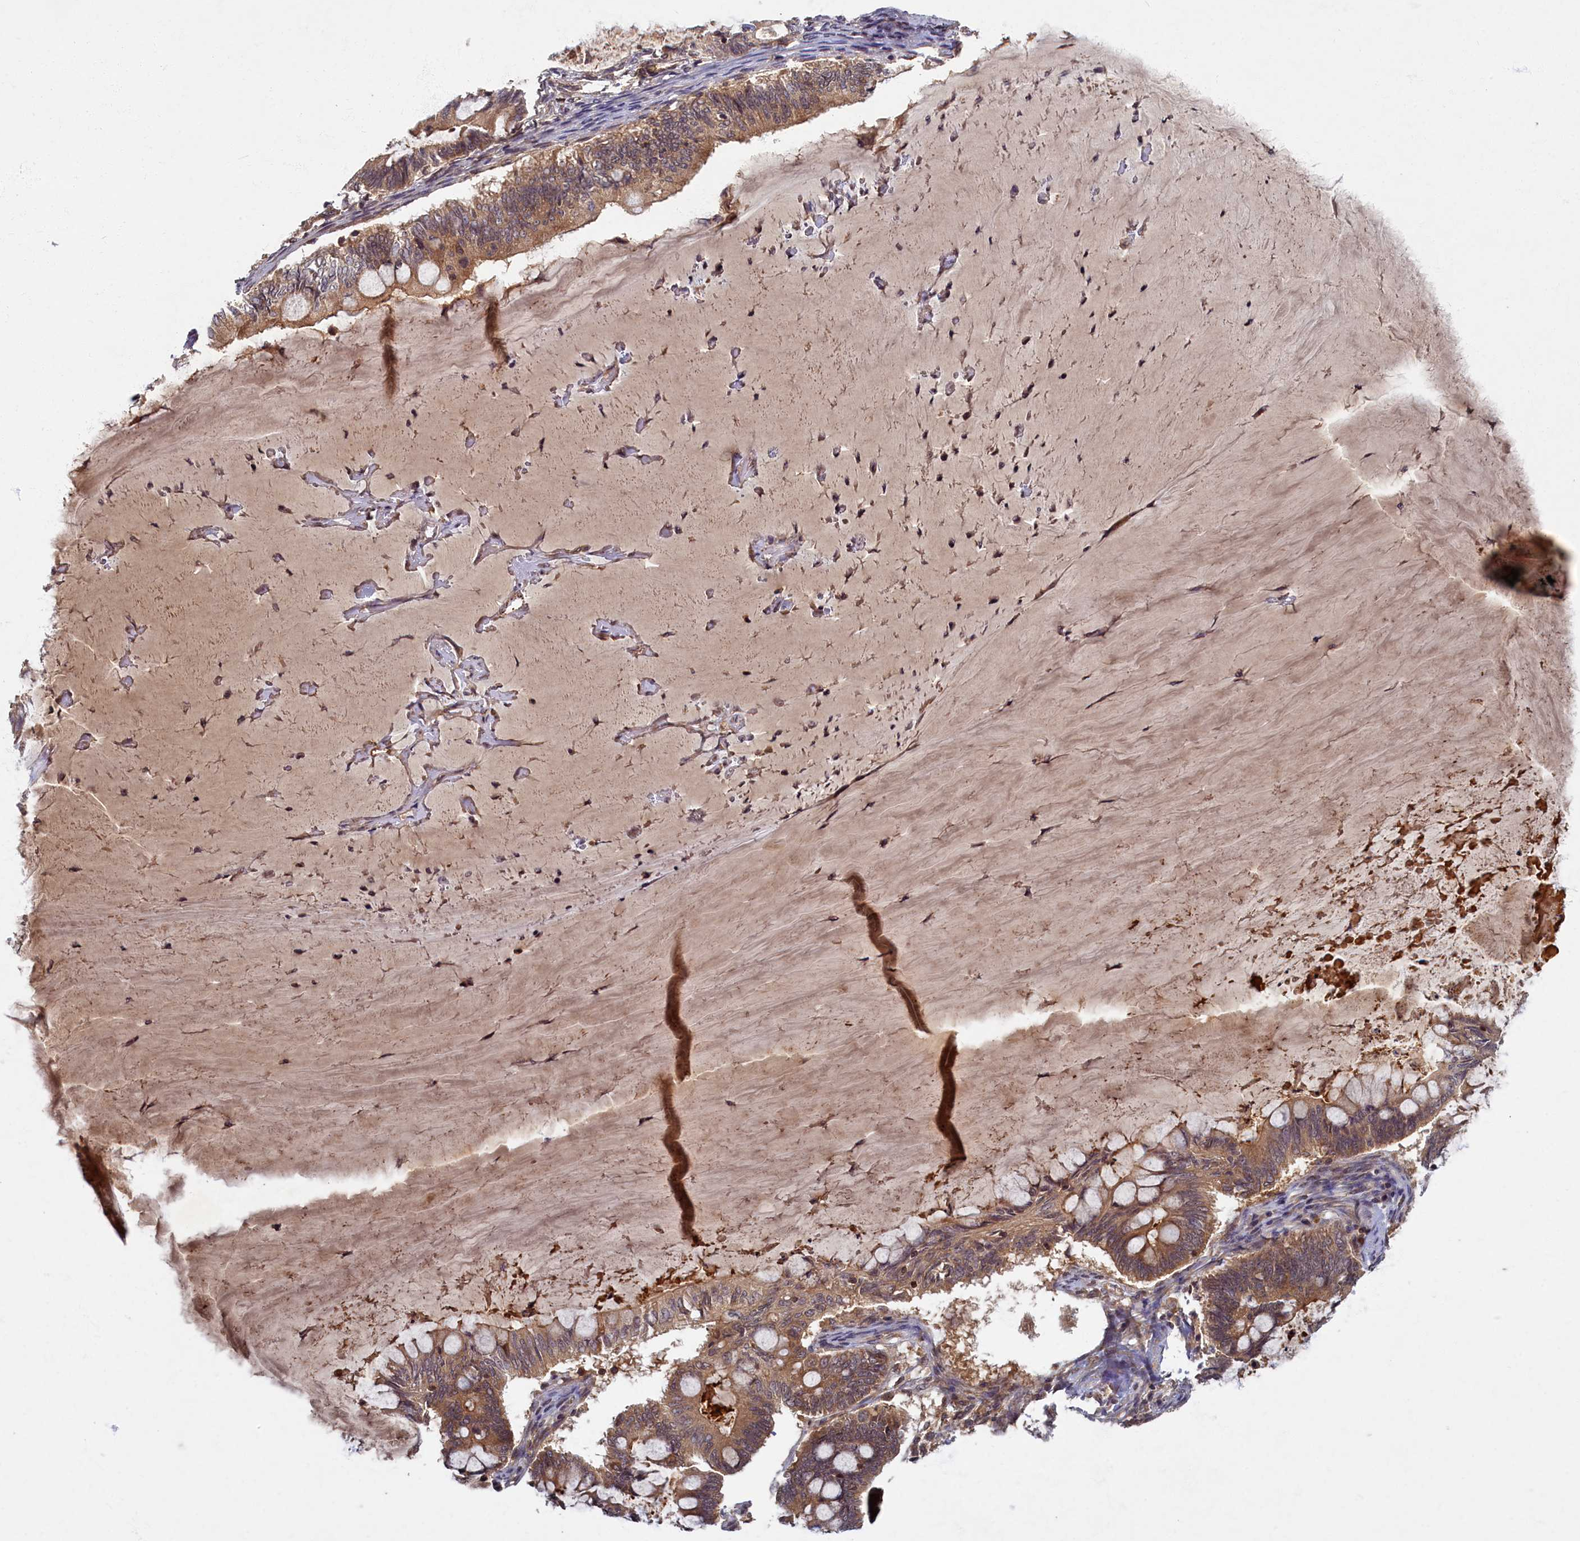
{"staining": {"intensity": "moderate", "quantity": ">75%", "location": "cytoplasmic/membranous"}, "tissue": "ovarian cancer", "cell_type": "Tumor cells", "image_type": "cancer", "snomed": [{"axis": "morphology", "description": "Cystadenocarcinoma, mucinous, NOS"}, {"axis": "topography", "description": "Ovary"}], "caption": "A medium amount of moderate cytoplasmic/membranous expression is identified in approximately >75% of tumor cells in ovarian cancer (mucinous cystadenocarcinoma) tissue.", "gene": "BICD1", "patient": {"sex": "female", "age": 61}}